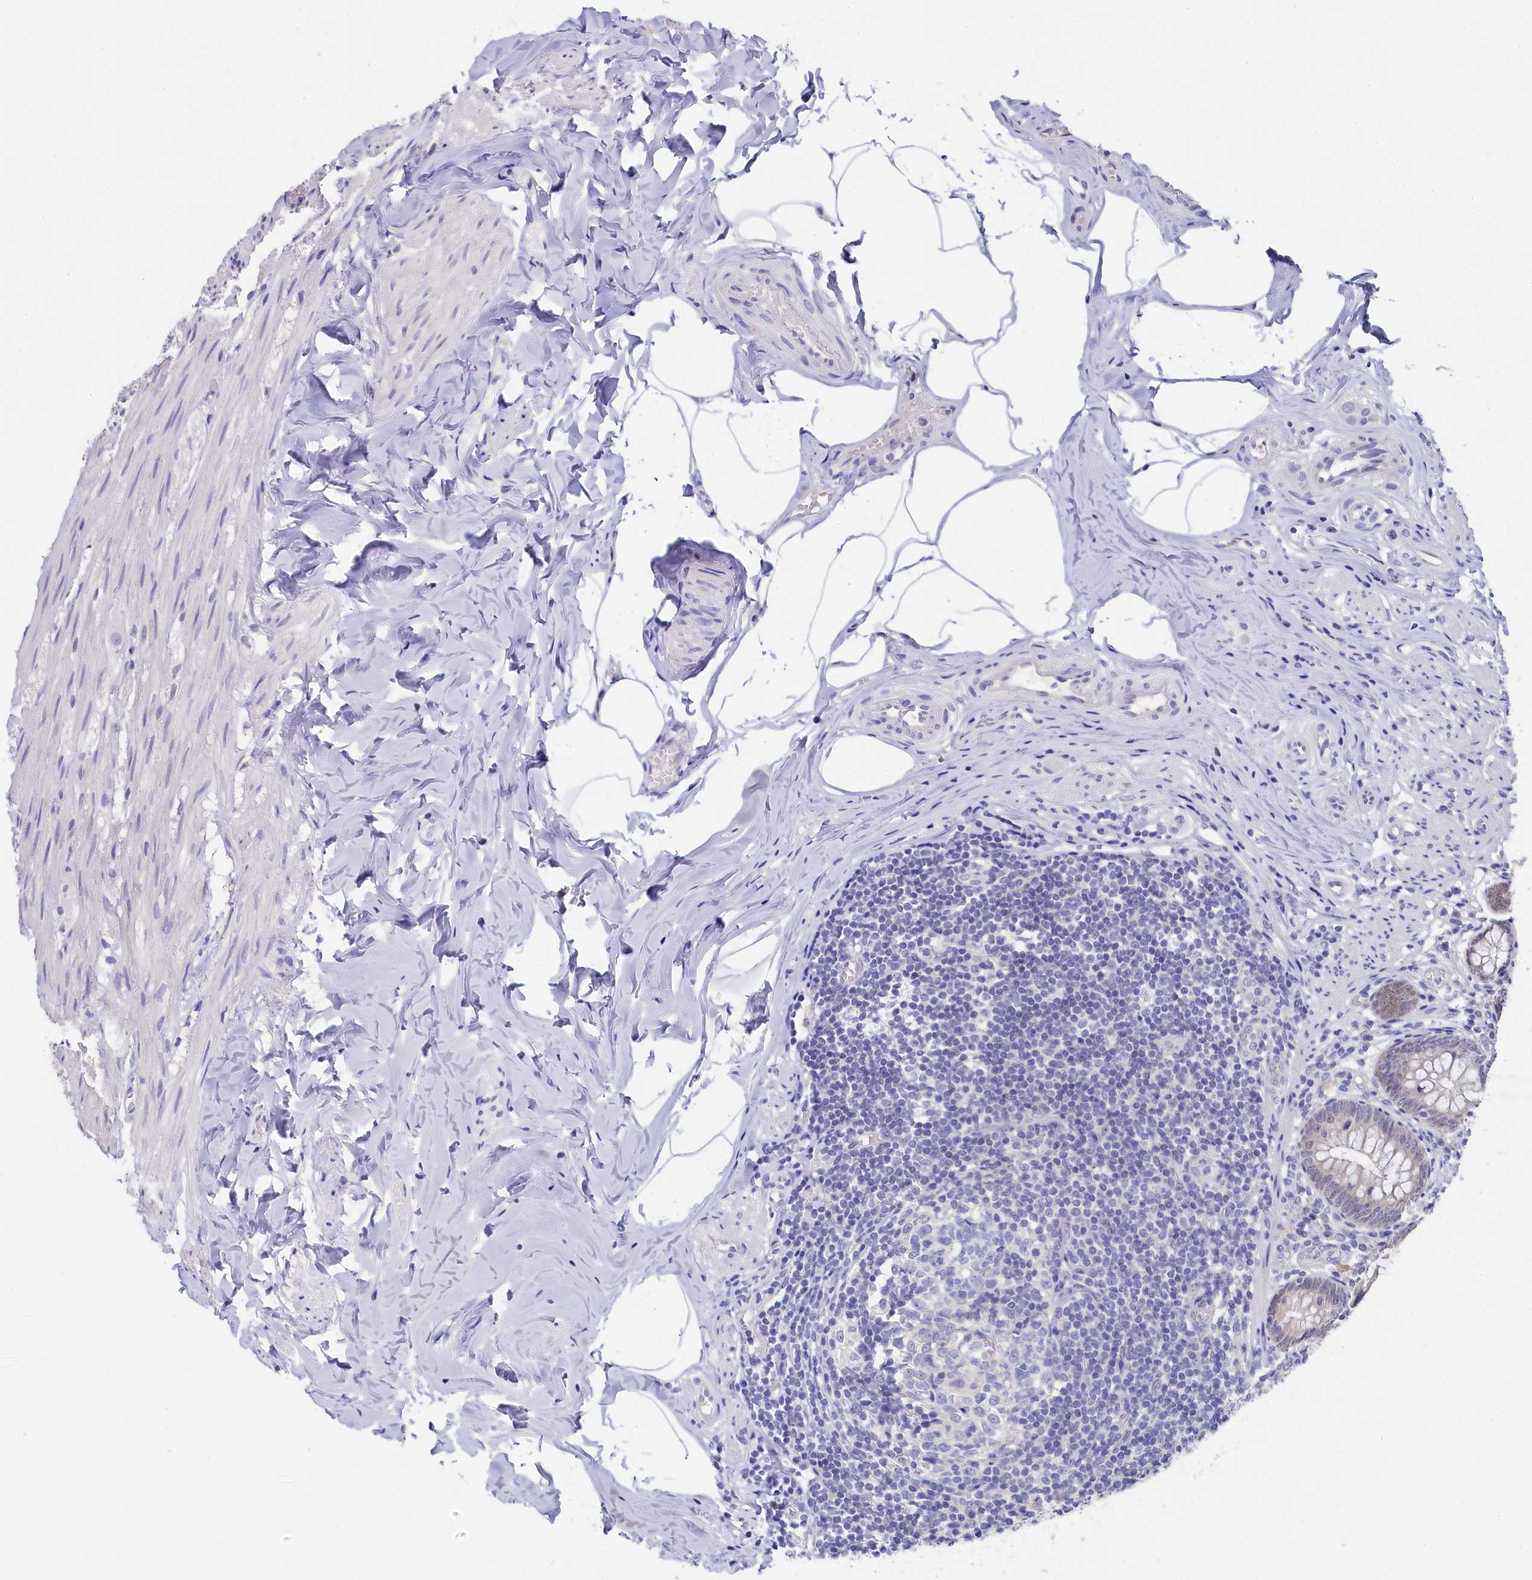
{"staining": {"intensity": "weak", "quantity": "25%-75%", "location": "cytoplasmic/membranous"}, "tissue": "appendix", "cell_type": "Glandular cells", "image_type": "normal", "snomed": [{"axis": "morphology", "description": "Normal tissue, NOS"}, {"axis": "topography", "description": "Appendix"}], "caption": "Unremarkable appendix shows weak cytoplasmic/membranous expression in approximately 25%-75% of glandular cells, visualized by immunohistochemistry. The protein of interest is stained brown, and the nuclei are stained in blue (DAB (3,3'-diaminobenzidine) IHC with brightfield microscopy, high magnification).", "gene": "C11orf54", "patient": {"sex": "male", "age": 55}}